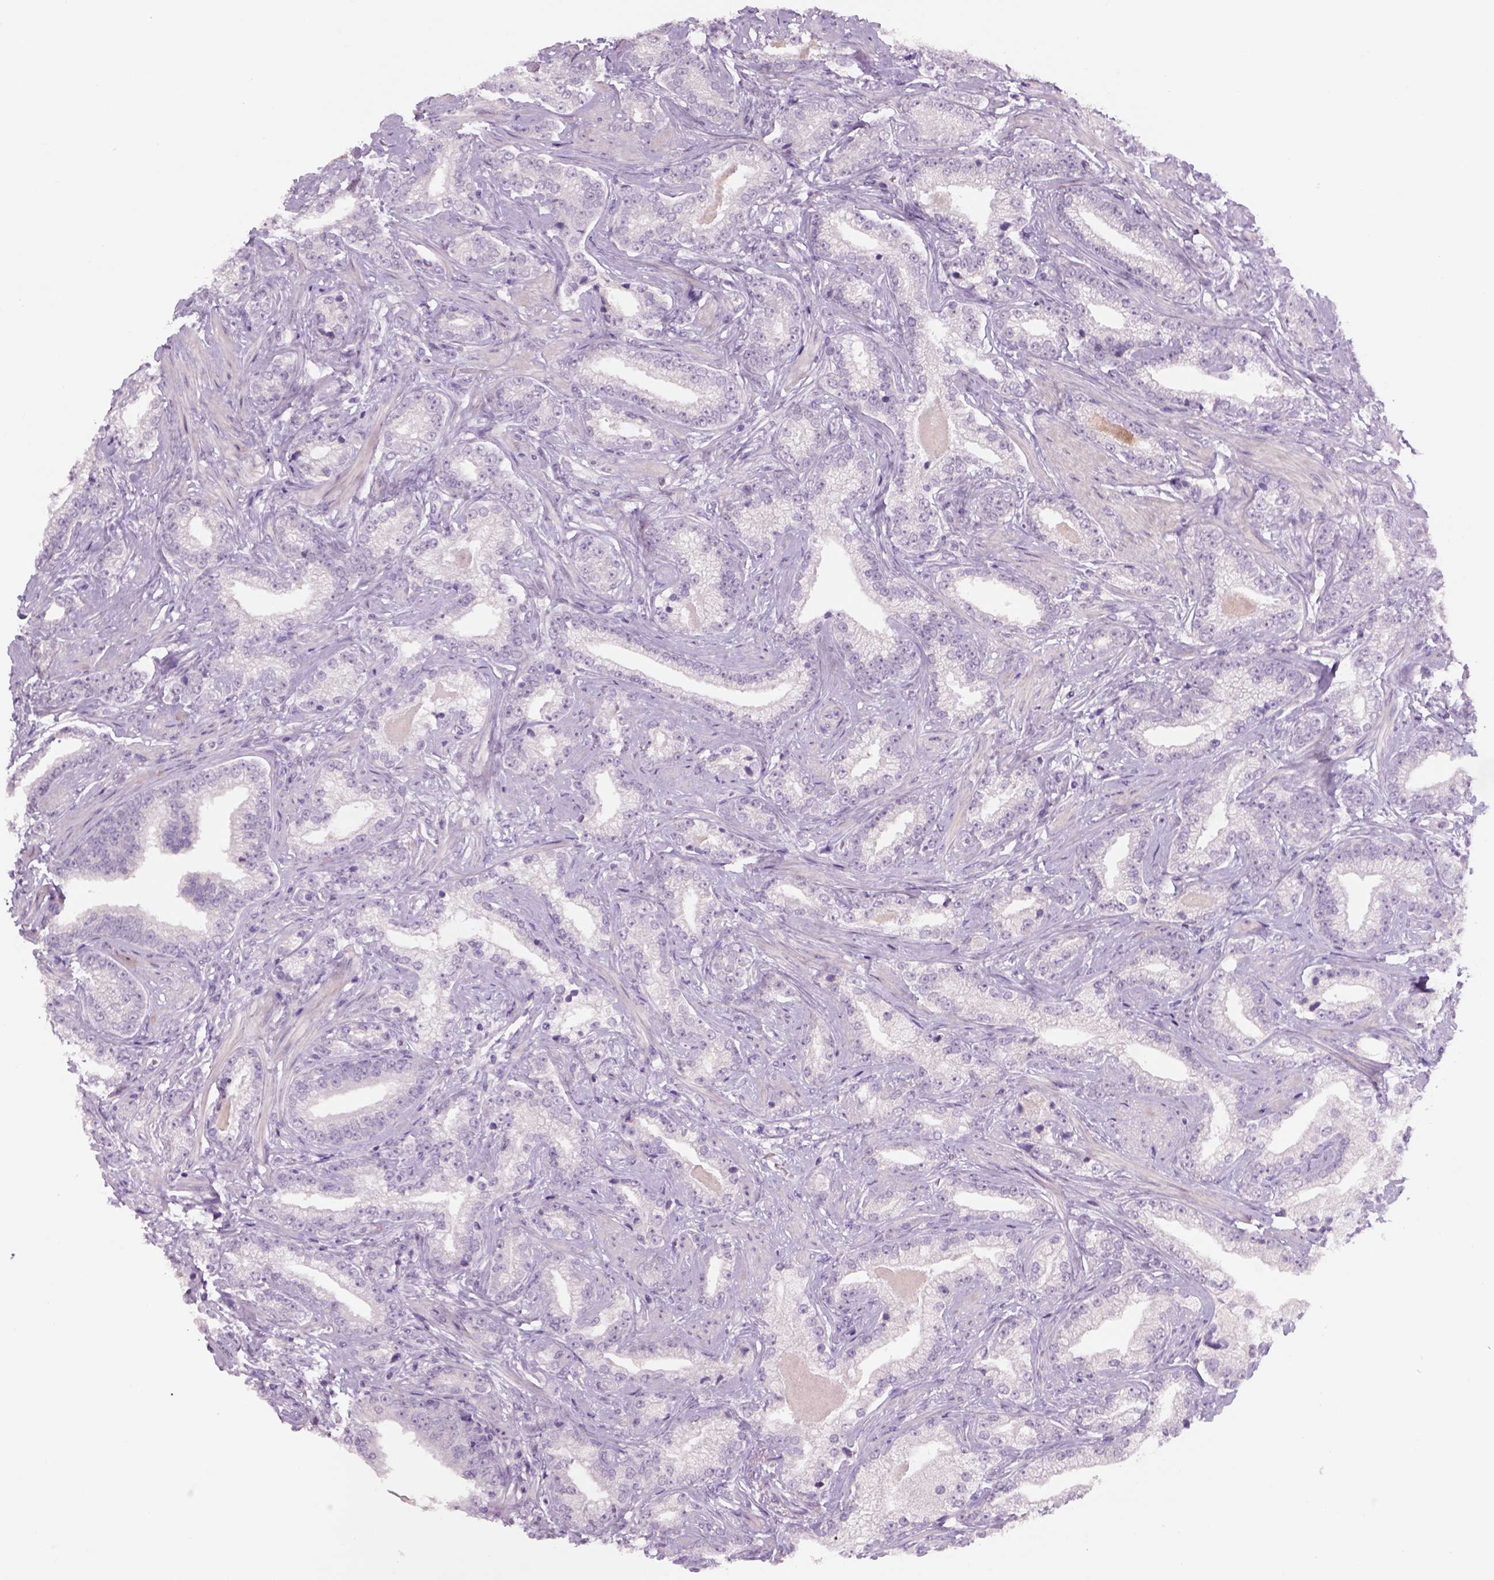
{"staining": {"intensity": "negative", "quantity": "none", "location": "none"}, "tissue": "prostate cancer", "cell_type": "Tumor cells", "image_type": "cancer", "snomed": [{"axis": "morphology", "description": "Adenocarcinoma, Low grade"}, {"axis": "topography", "description": "Prostate"}], "caption": "Protein analysis of prostate adenocarcinoma (low-grade) reveals no significant positivity in tumor cells.", "gene": "GFI1B", "patient": {"sex": "male", "age": 61}}